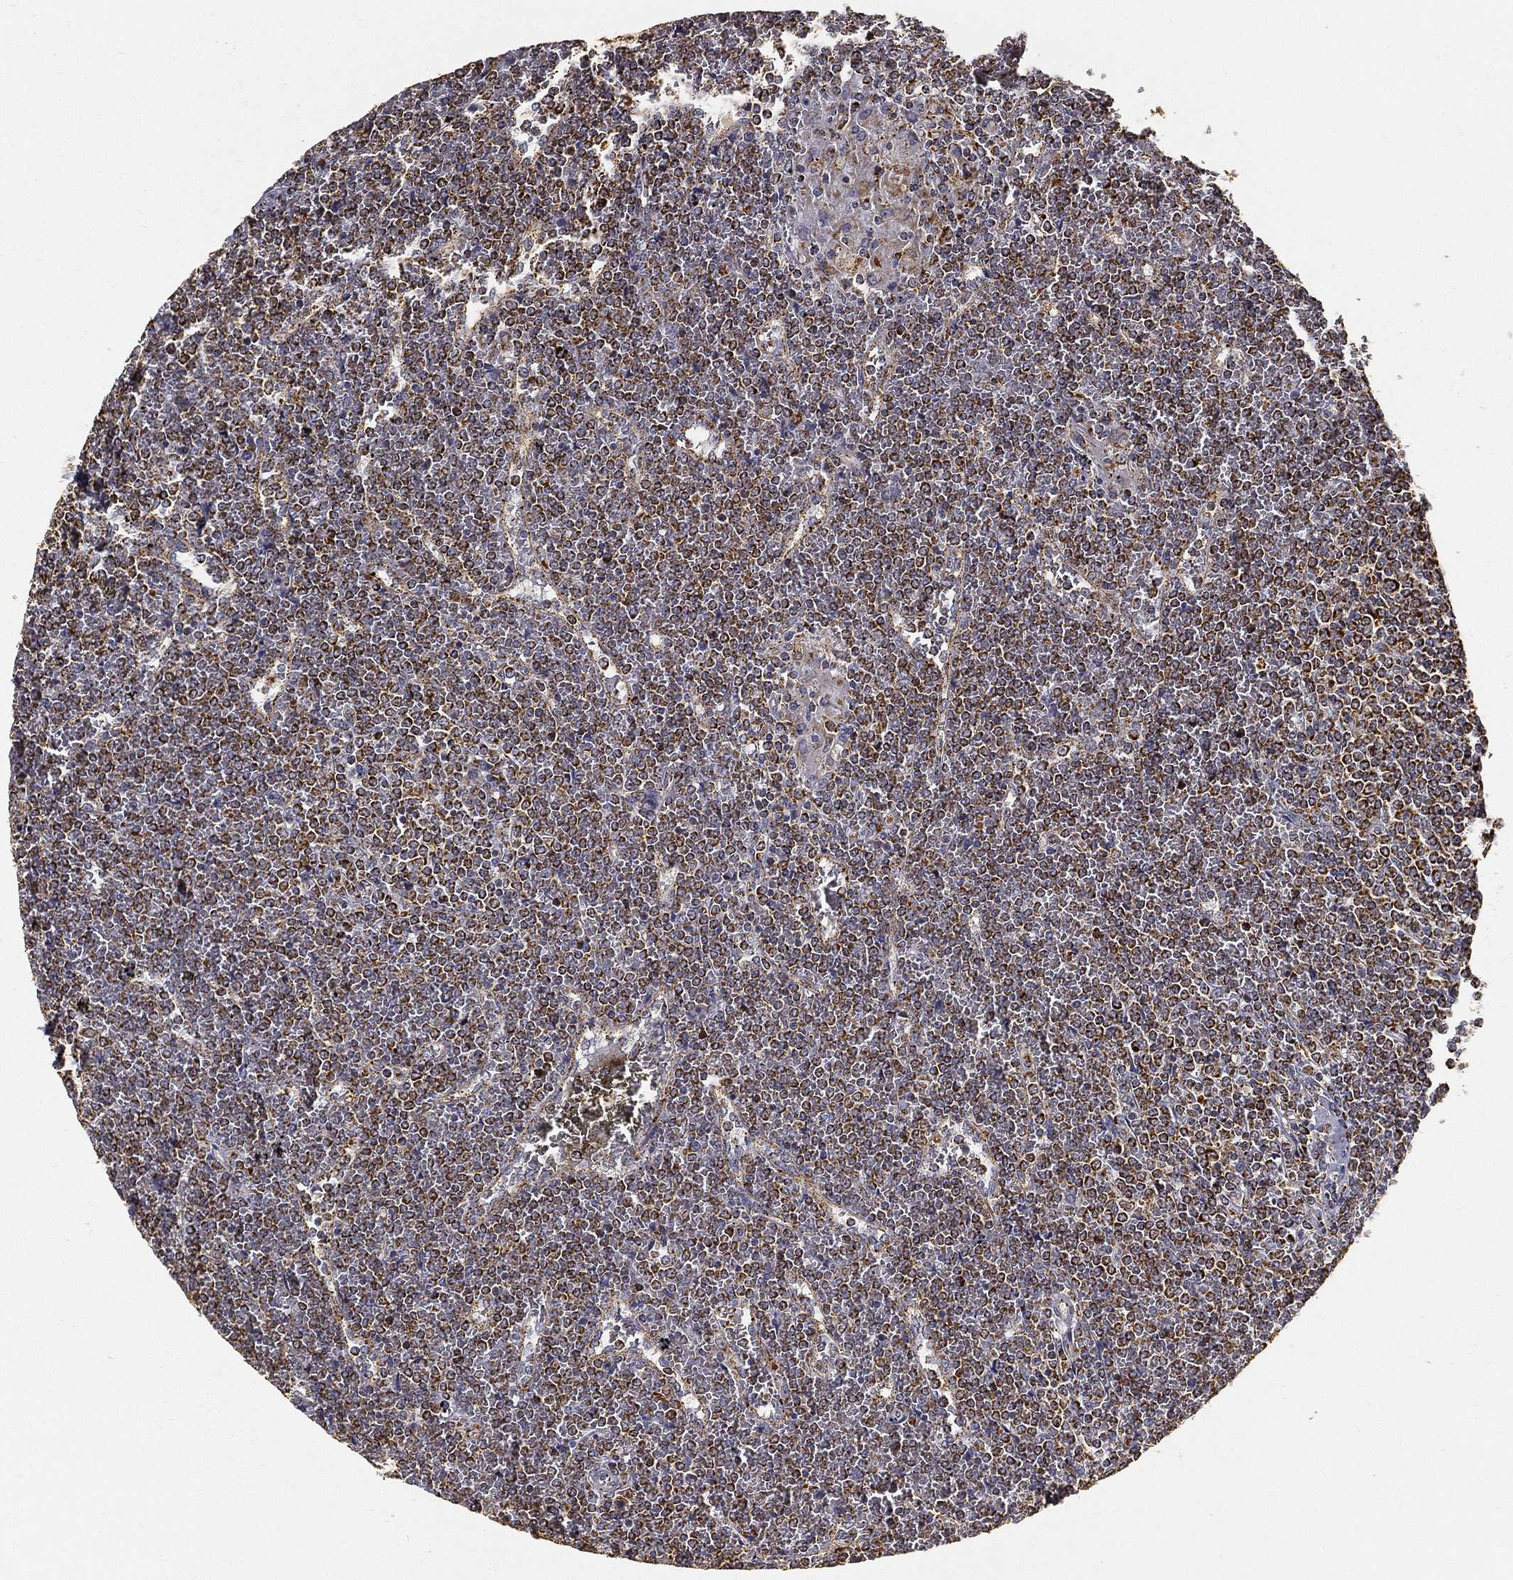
{"staining": {"intensity": "moderate", "quantity": ">75%", "location": "cytoplasmic/membranous"}, "tissue": "lymphoma", "cell_type": "Tumor cells", "image_type": "cancer", "snomed": [{"axis": "morphology", "description": "Malignant lymphoma, non-Hodgkin's type, Low grade"}, {"axis": "topography", "description": "Spleen"}], "caption": "About >75% of tumor cells in malignant lymphoma, non-Hodgkin's type (low-grade) display moderate cytoplasmic/membranous protein expression as visualized by brown immunohistochemical staining.", "gene": "NDUFAB1", "patient": {"sex": "female", "age": 19}}